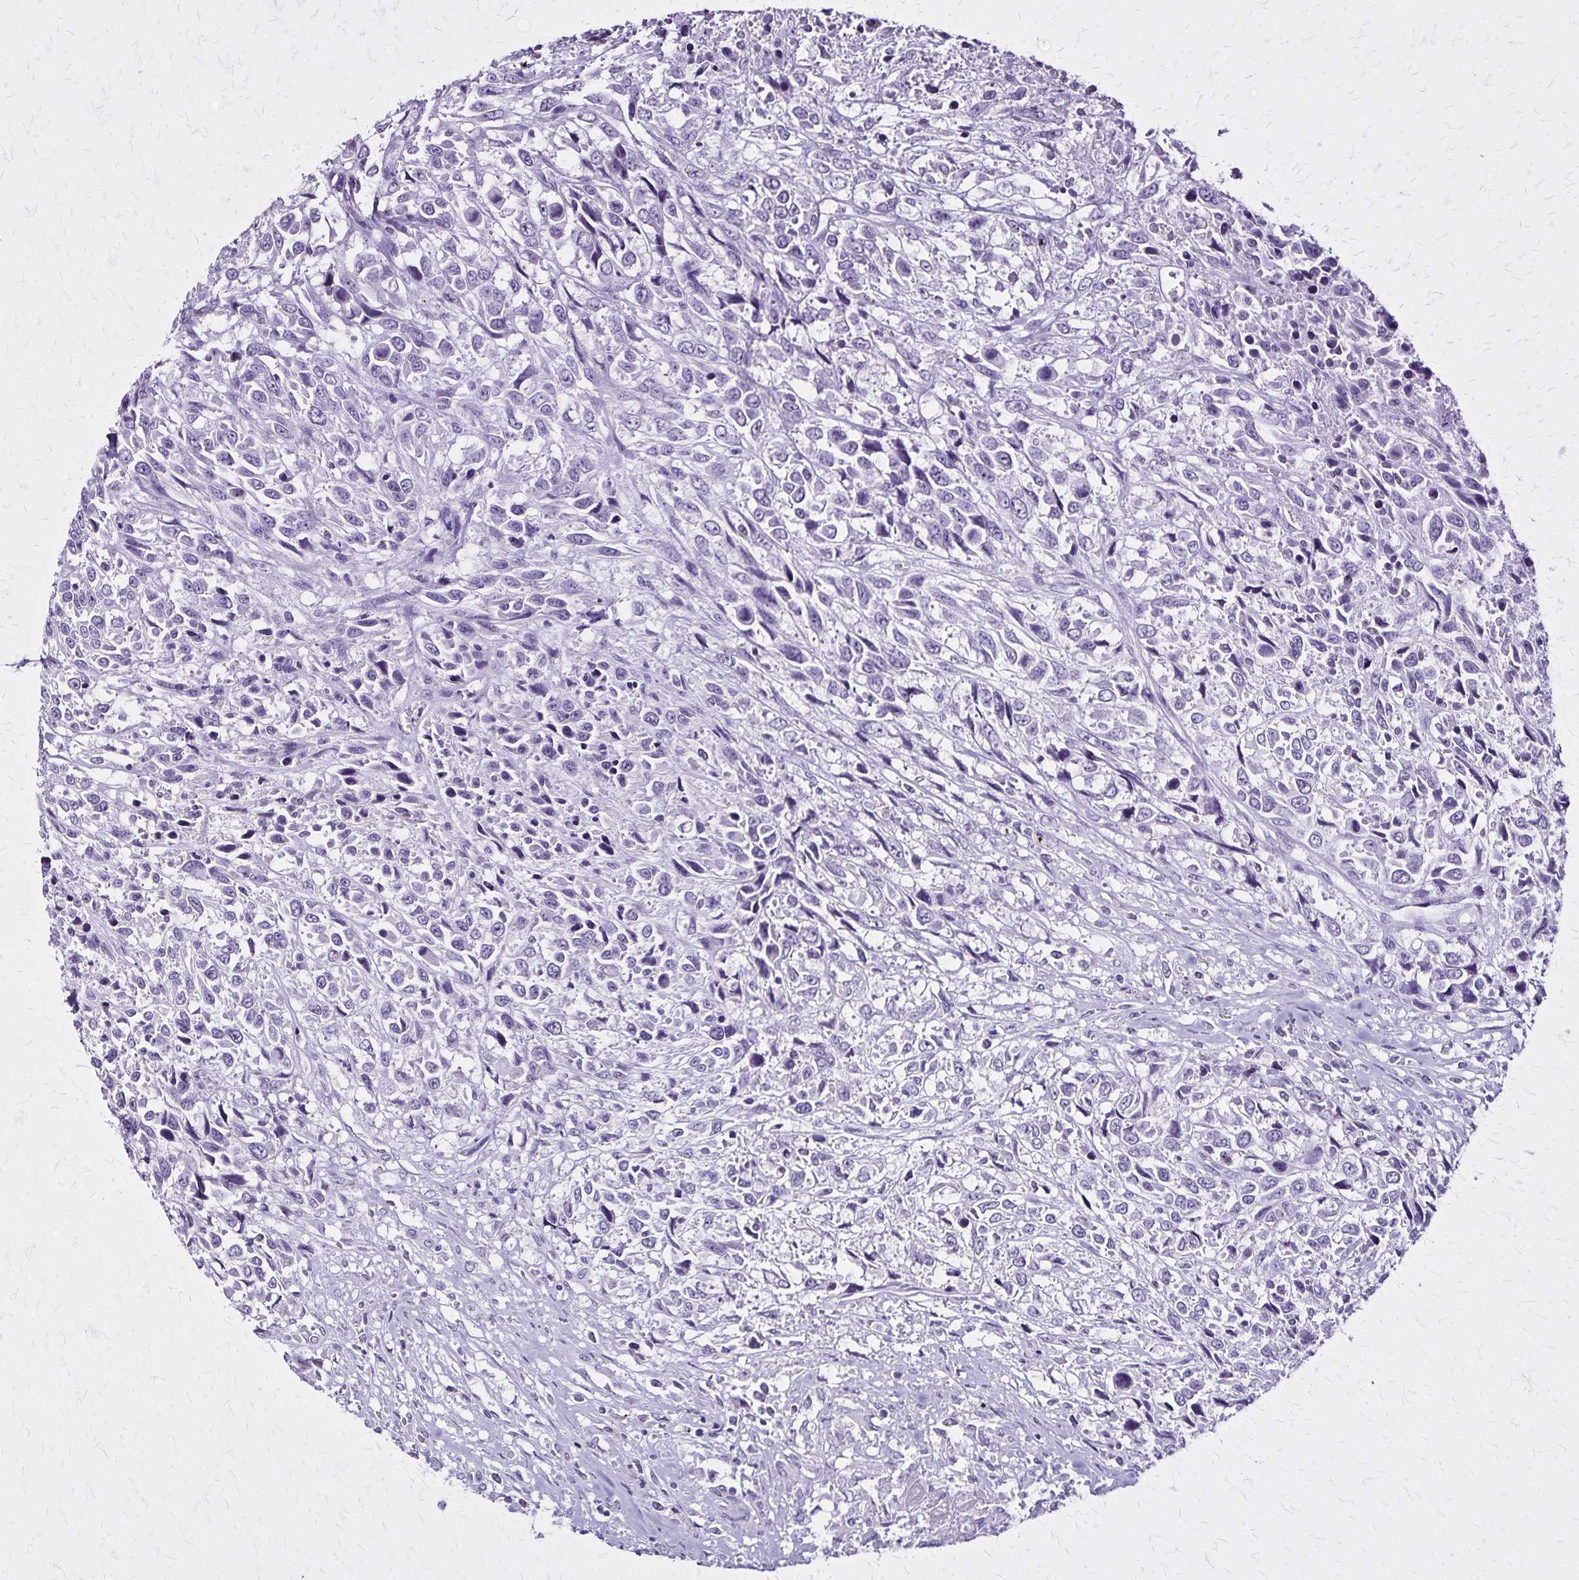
{"staining": {"intensity": "negative", "quantity": "none", "location": "none"}, "tissue": "urothelial cancer", "cell_type": "Tumor cells", "image_type": "cancer", "snomed": [{"axis": "morphology", "description": "Urothelial carcinoma, High grade"}, {"axis": "topography", "description": "Urinary bladder"}], "caption": "DAB (3,3'-diaminobenzidine) immunohistochemical staining of urothelial carcinoma (high-grade) exhibits no significant positivity in tumor cells.", "gene": "KRT2", "patient": {"sex": "female", "age": 70}}